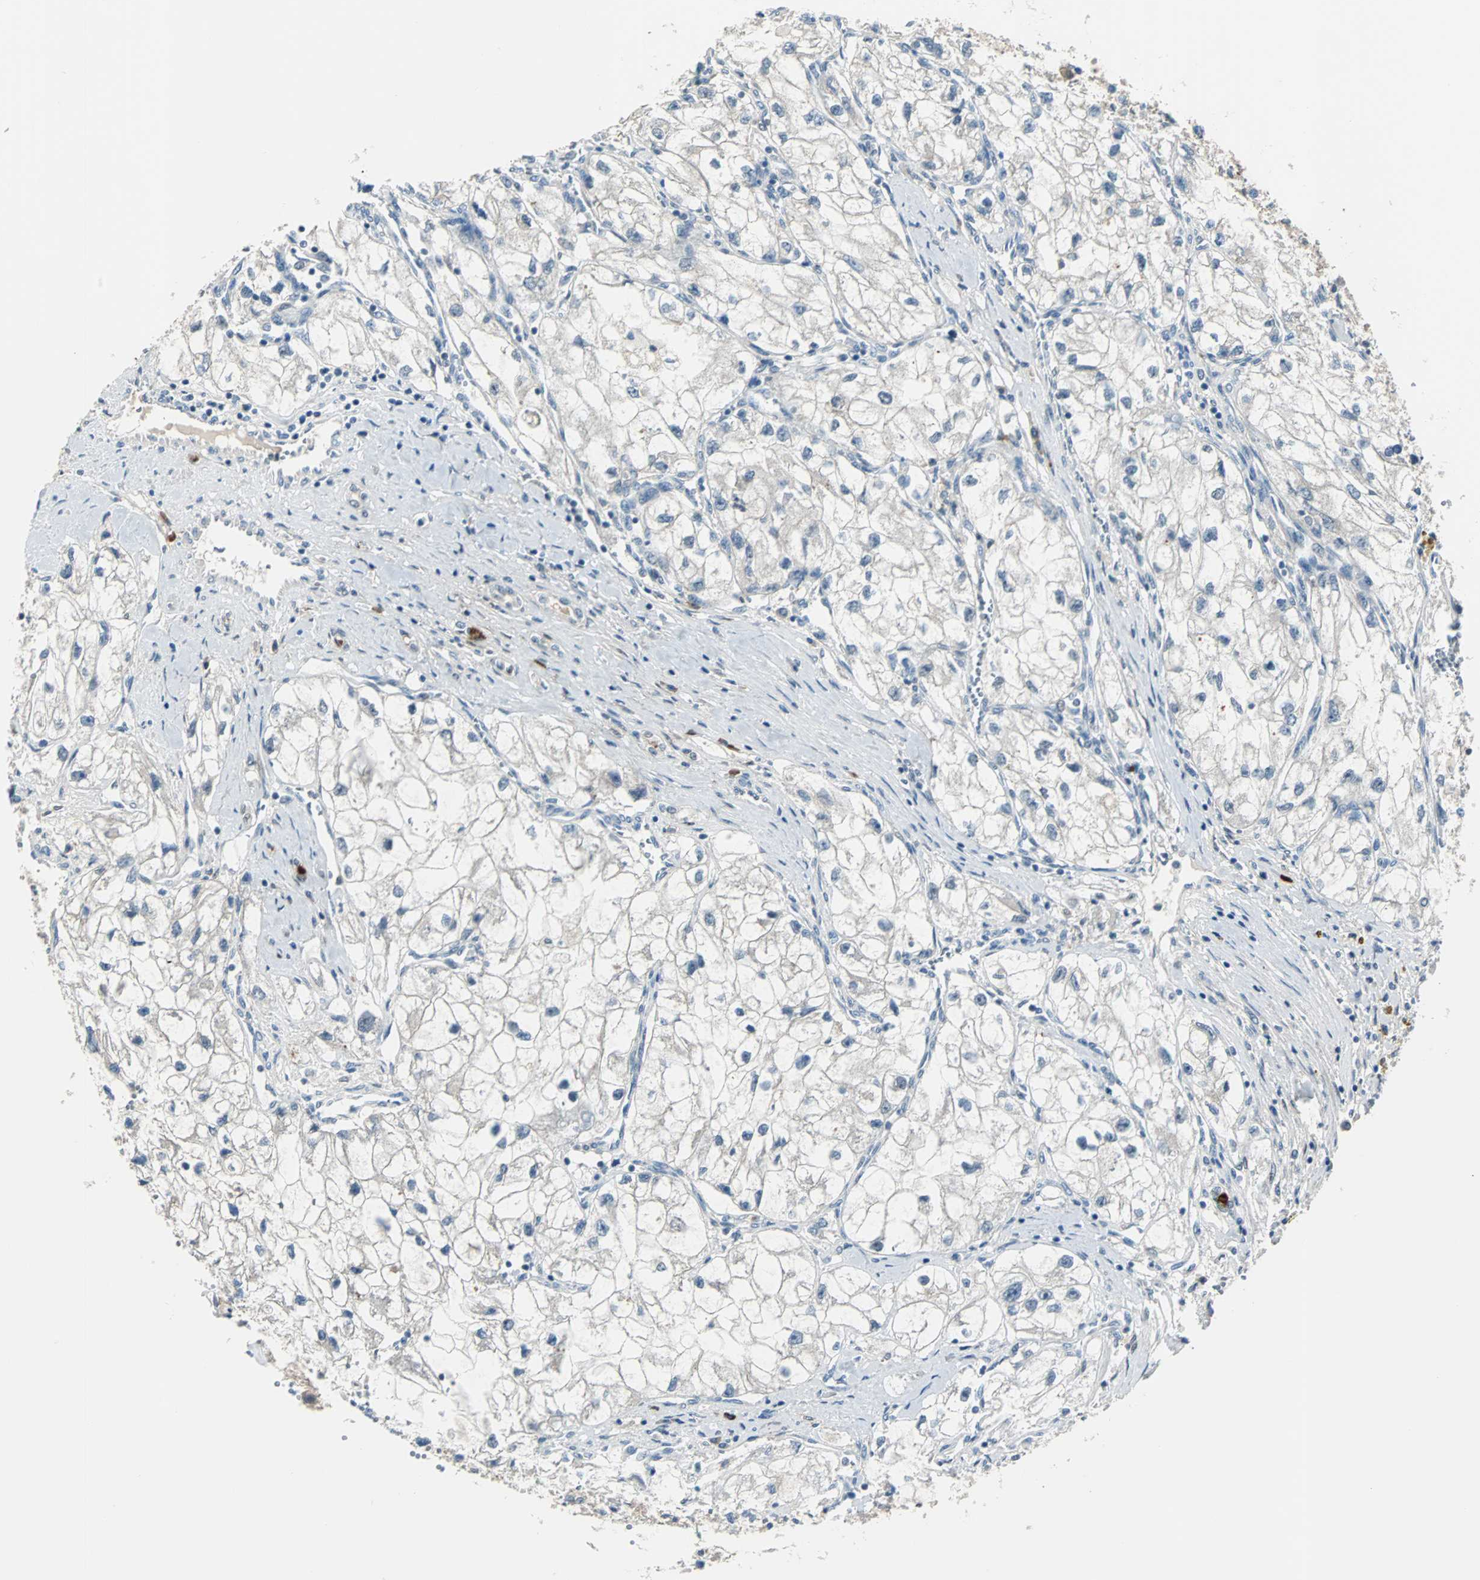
{"staining": {"intensity": "negative", "quantity": "none", "location": "none"}, "tissue": "renal cancer", "cell_type": "Tumor cells", "image_type": "cancer", "snomed": [{"axis": "morphology", "description": "Adenocarcinoma, NOS"}, {"axis": "topography", "description": "Kidney"}], "caption": "An immunohistochemistry histopathology image of renal cancer is shown. There is no staining in tumor cells of renal cancer.", "gene": "FHL2", "patient": {"sex": "female", "age": 70}}